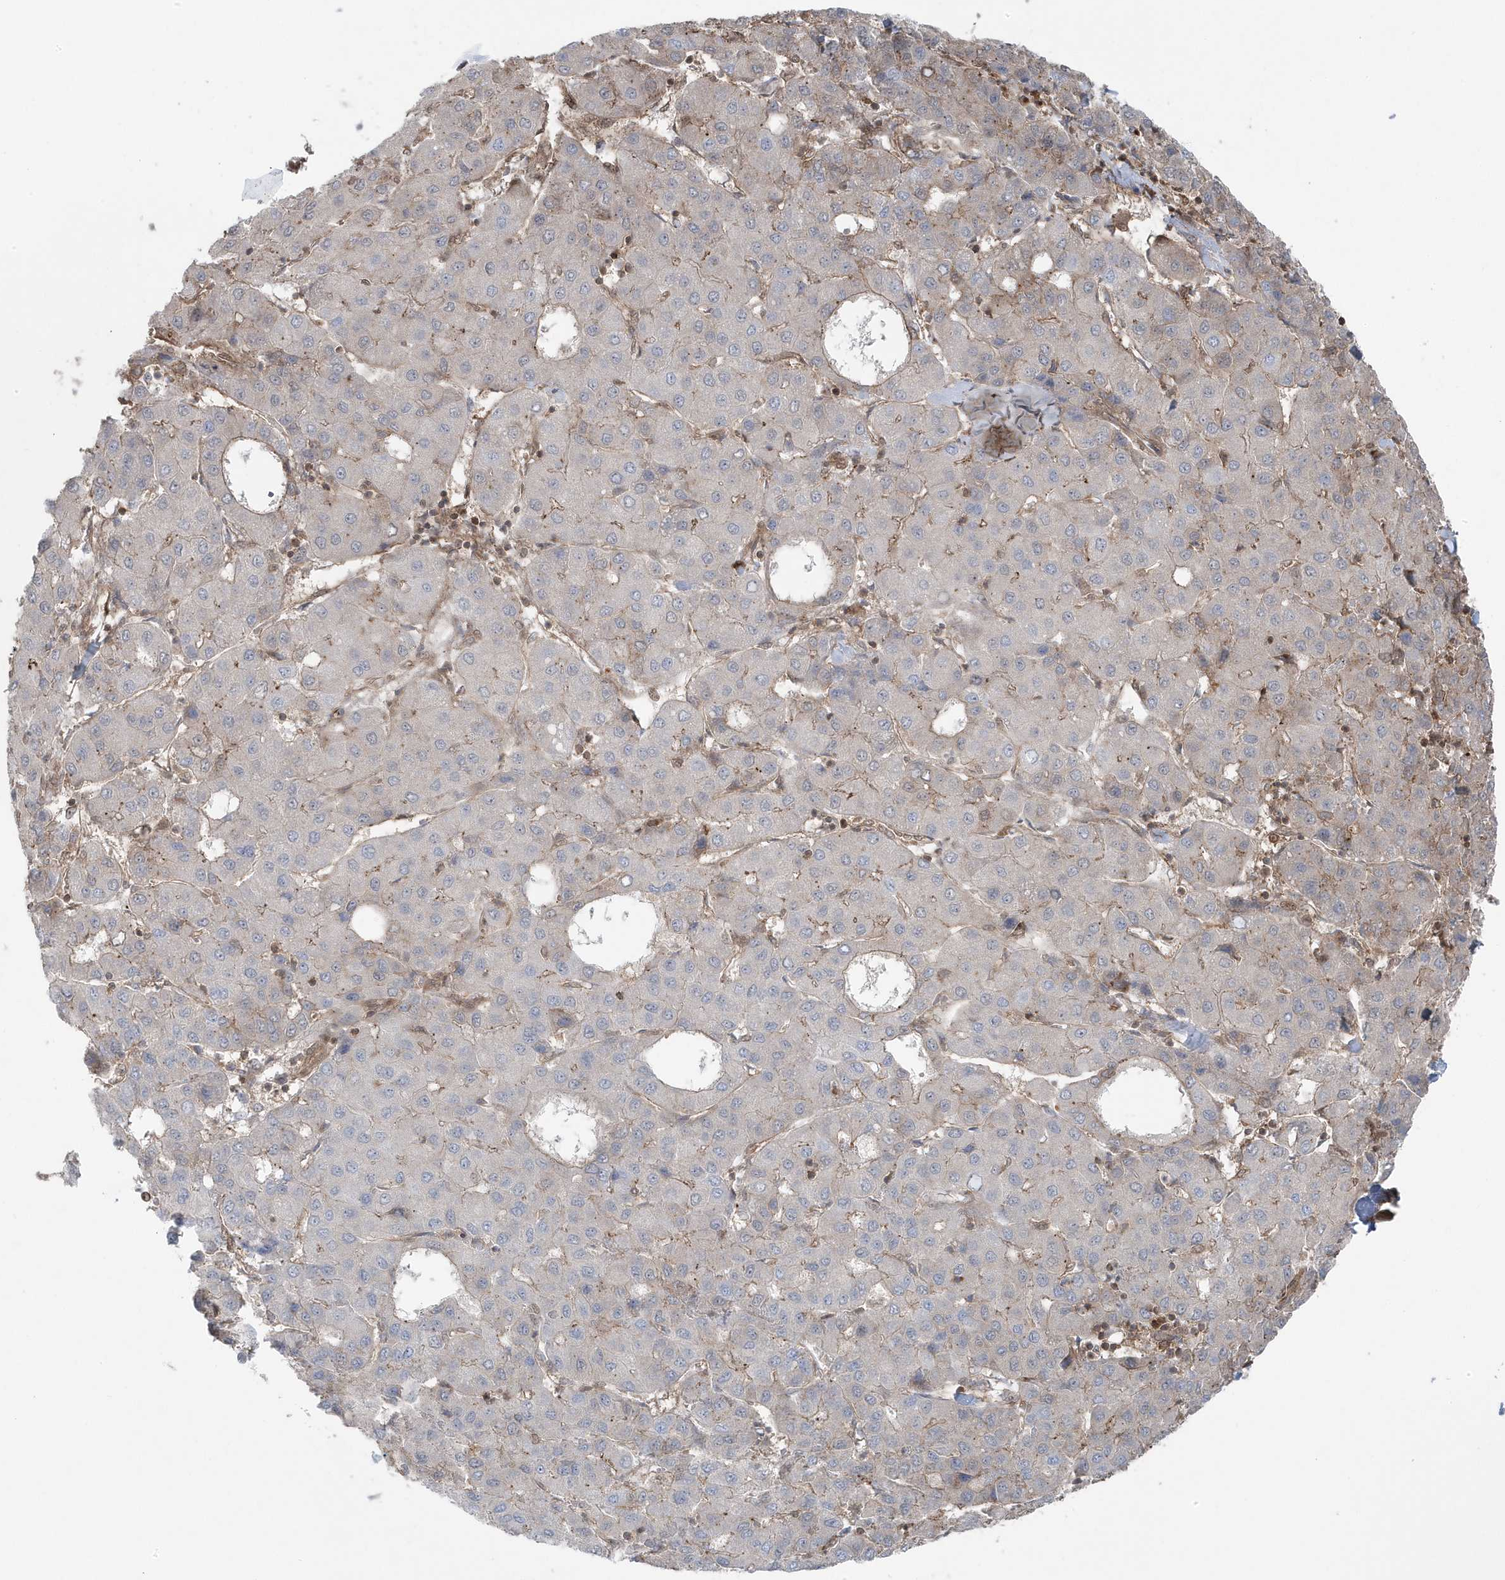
{"staining": {"intensity": "negative", "quantity": "none", "location": "none"}, "tissue": "liver cancer", "cell_type": "Tumor cells", "image_type": "cancer", "snomed": [{"axis": "morphology", "description": "Carcinoma, Hepatocellular, NOS"}, {"axis": "topography", "description": "Liver"}], "caption": "Immunohistochemistry image of neoplastic tissue: hepatocellular carcinoma (liver) stained with DAB demonstrates no significant protein staining in tumor cells. The staining is performed using DAB (3,3'-diaminobenzidine) brown chromogen with nuclei counter-stained in using hematoxylin.", "gene": "MAPK1IP1L", "patient": {"sex": "male", "age": 65}}